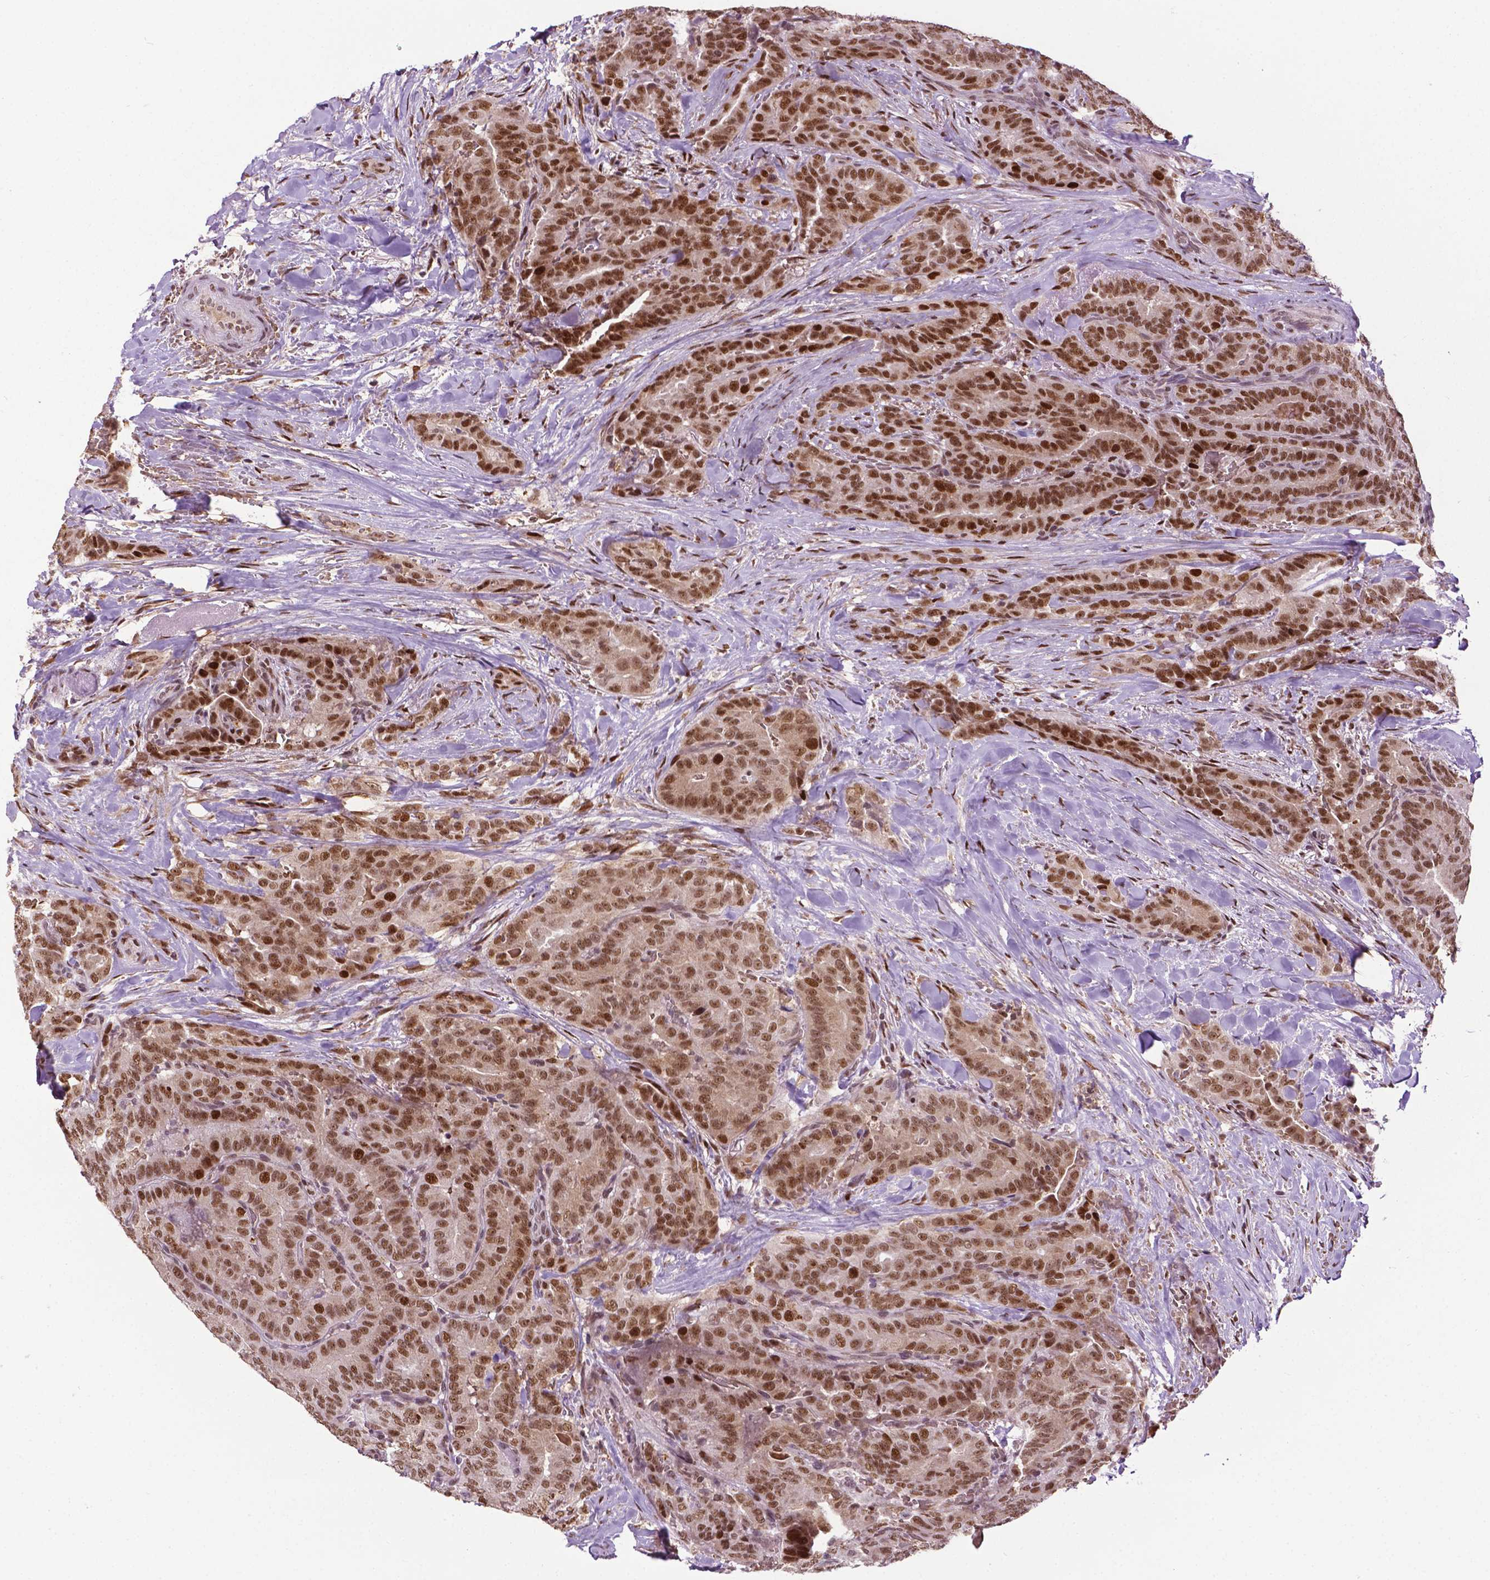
{"staining": {"intensity": "strong", "quantity": ">75%", "location": "nuclear"}, "tissue": "thyroid cancer", "cell_type": "Tumor cells", "image_type": "cancer", "snomed": [{"axis": "morphology", "description": "Papillary adenocarcinoma, NOS"}, {"axis": "topography", "description": "Thyroid gland"}], "caption": "The micrograph exhibits immunohistochemical staining of thyroid cancer. There is strong nuclear staining is identified in approximately >75% of tumor cells. The staining was performed using DAB (3,3'-diaminobenzidine), with brown indicating positive protein expression. Nuclei are stained blue with hematoxylin.", "gene": "ZNF41", "patient": {"sex": "male", "age": 61}}